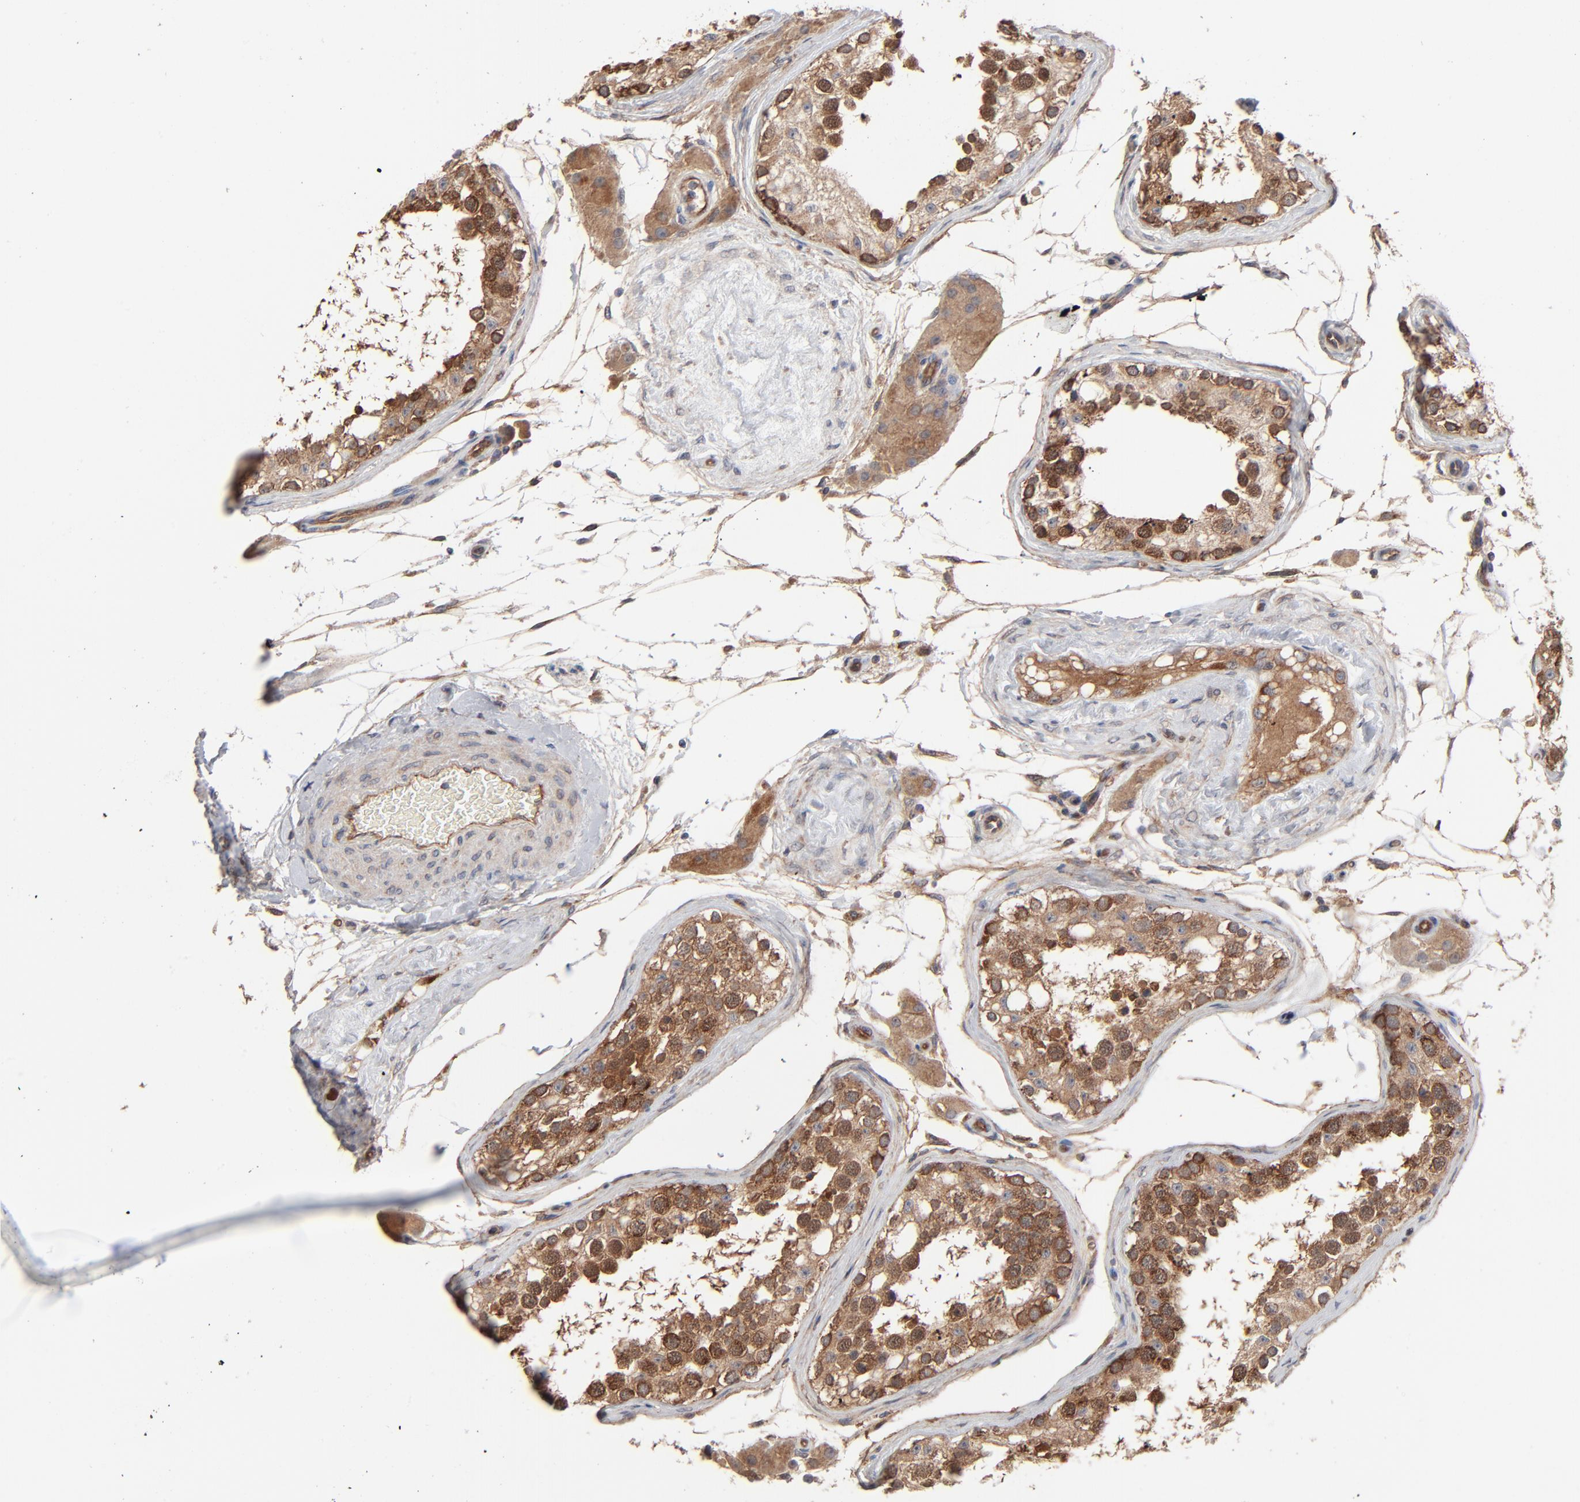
{"staining": {"intensity": "strong", "quantity": ">75%", "location": "cytoplasmic/membranous"}, "tissue": "testis", "cell_type": "Cells in seminiferous ducts", "image_type": "normal", "snomed": [{"axis": "morphology", "description": "Normal tissue, NOS"}, {"axis": "topography", "description": "Testis"}], "caption": "Testis stained with immunohistochemistry displays strong cytoplasmic/membranous expression in approximately >75% of cells in seminiferous ducts.", "gene": "ABLIM3", "patient": {"sex": "male", "age": 68}}